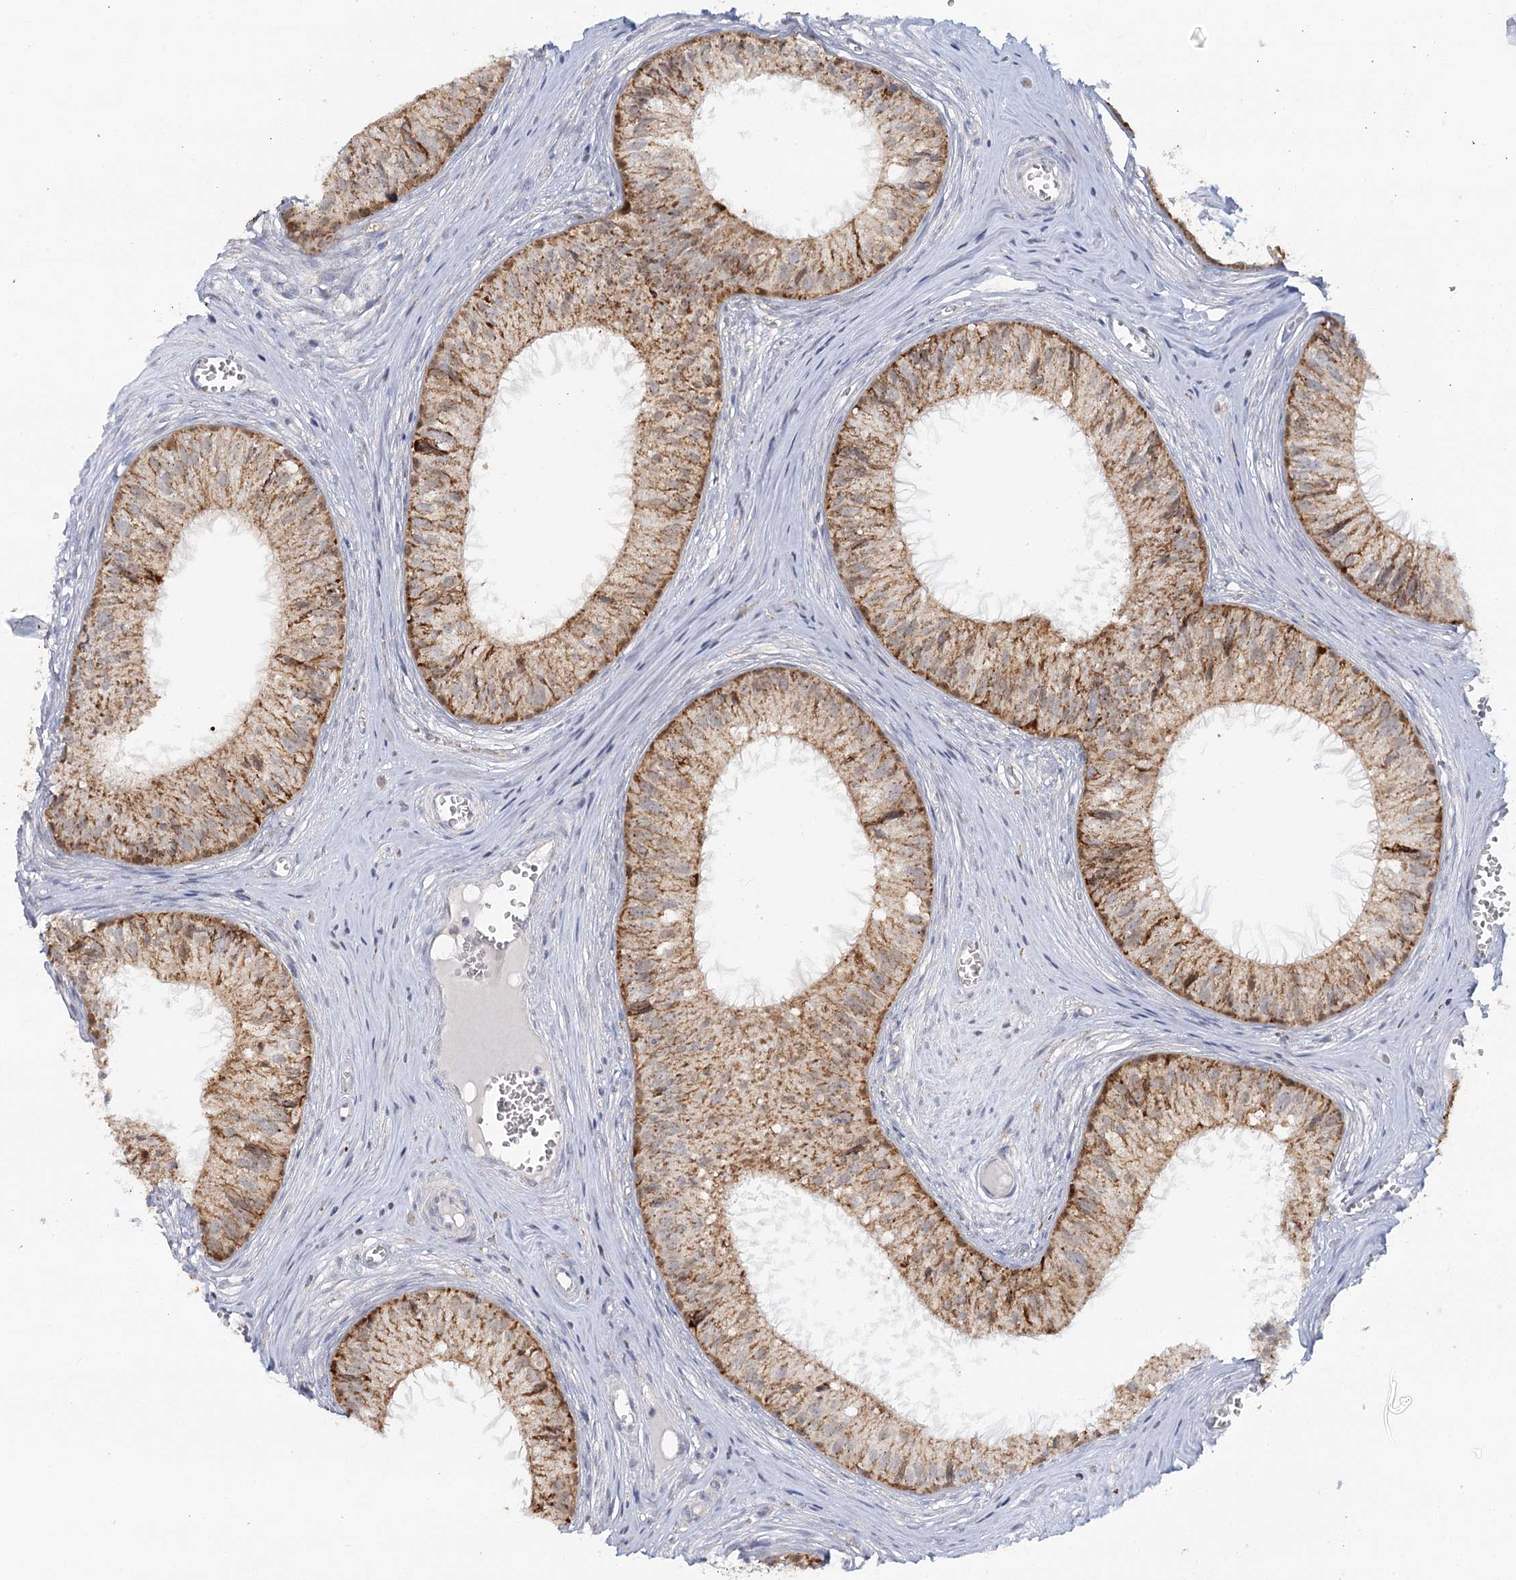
{"staining": {"intensity": "strong", "quantity": ">75%", "location": "cytoplasmic/membranous"}, "tissue": "epididymis", "cell_type": "Glandular cells", "image_type": "normal", "snomed": [{"axis": "morphology", "description": "Normal tissue, NOS"}, {"axis": "topography", "description": "Epididymis"}], "caption": "Strong cytoplasmic/membranous expression for a protein is present in about >75% of glandular cells of normal epididymis using immunohistochemistry (IHC).", "gene": "TAS1R1", "patient": {"sex": "male", "age": 36}}